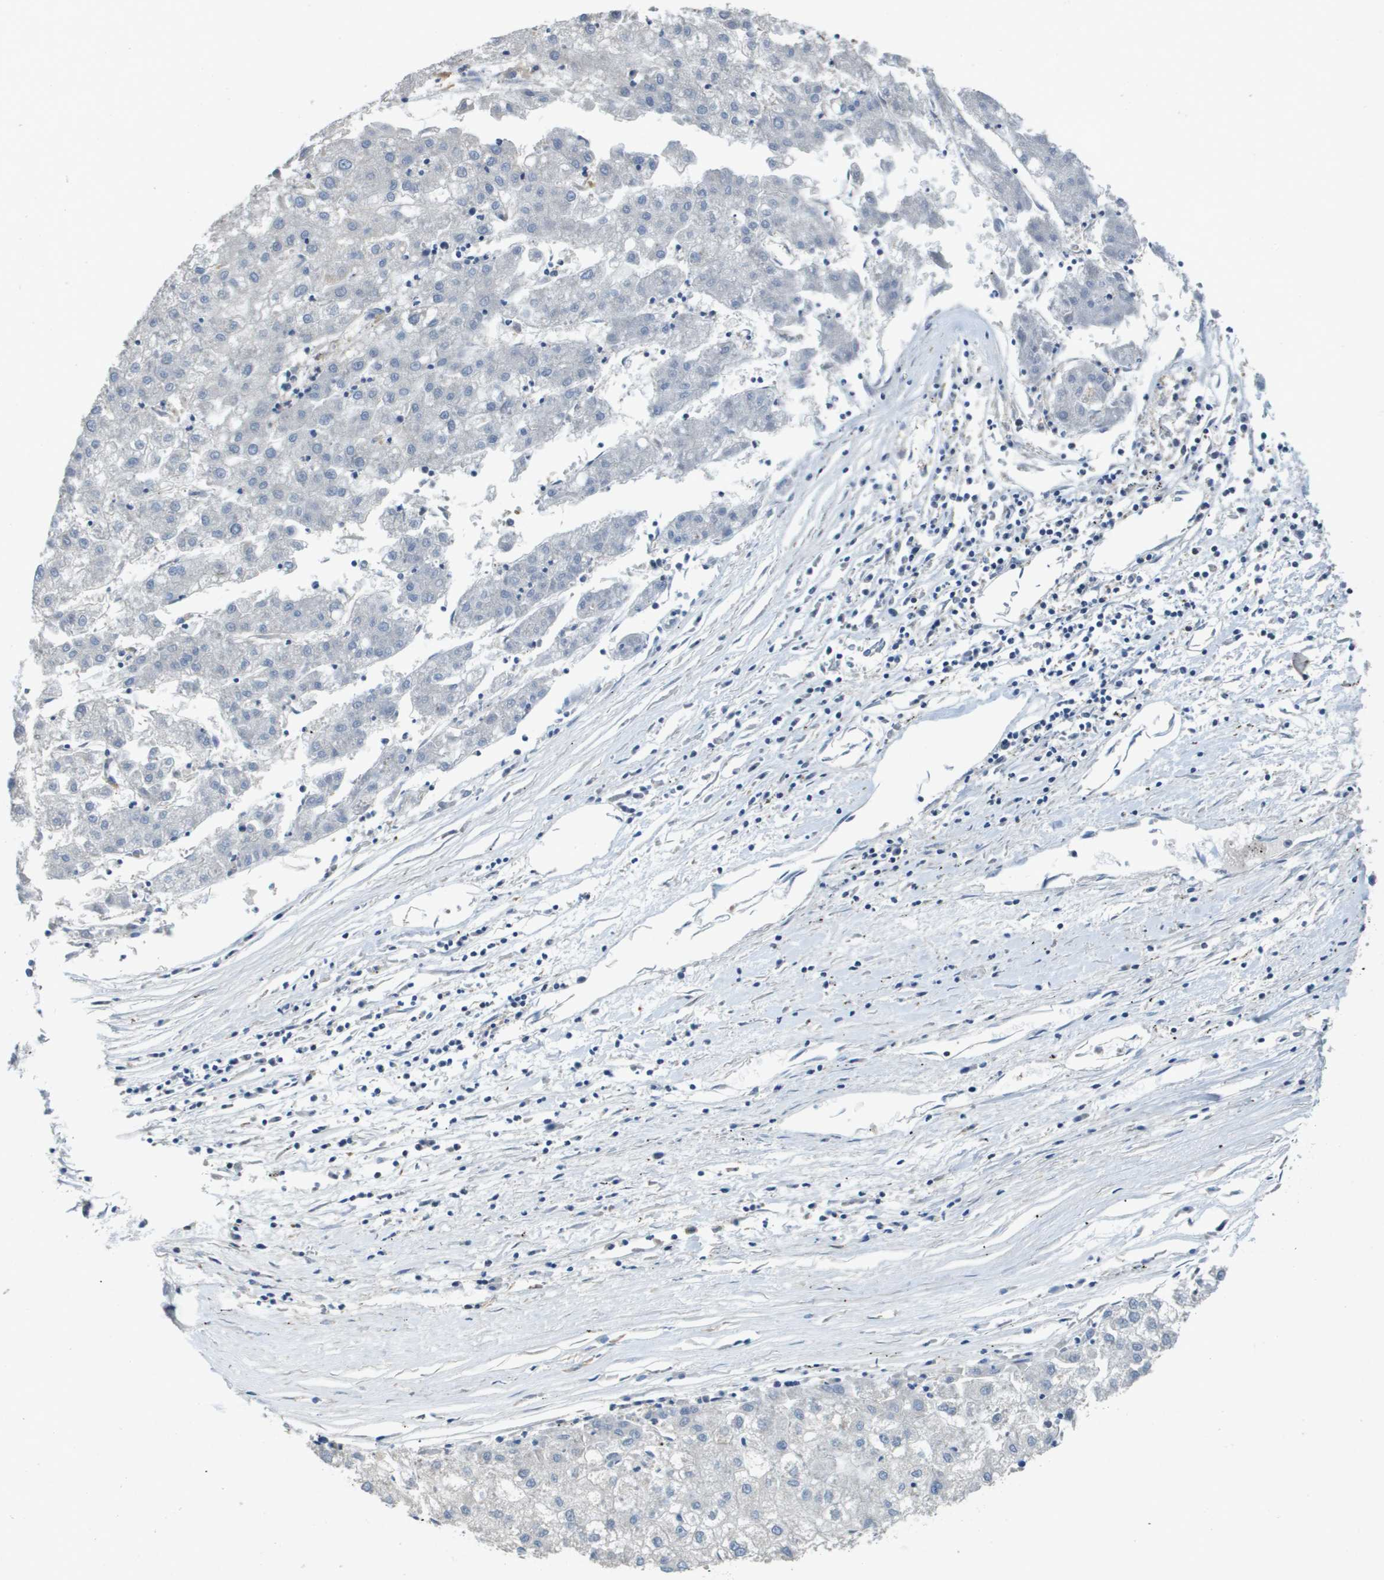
{"staining": {"intensity": "negative", "quantity": "none", "location": "none"}, "tissue": "liver cancer", "cell_type": "Tumor cells", "image_type": "cancer", "snomed": [{"axis": "morphology", "description": "Carcinoma, Hepatocellular, NOS"}, {"axis": "topography", "description": "Liver"}], "caption": "An IHC photomicrograph of liver cancer is shown. There is no staining in tumor cells of liver cancer. Nuclei are stained in blue.", "gene": "SCN4B", "patient": {"sex": "male", "age": 72}}